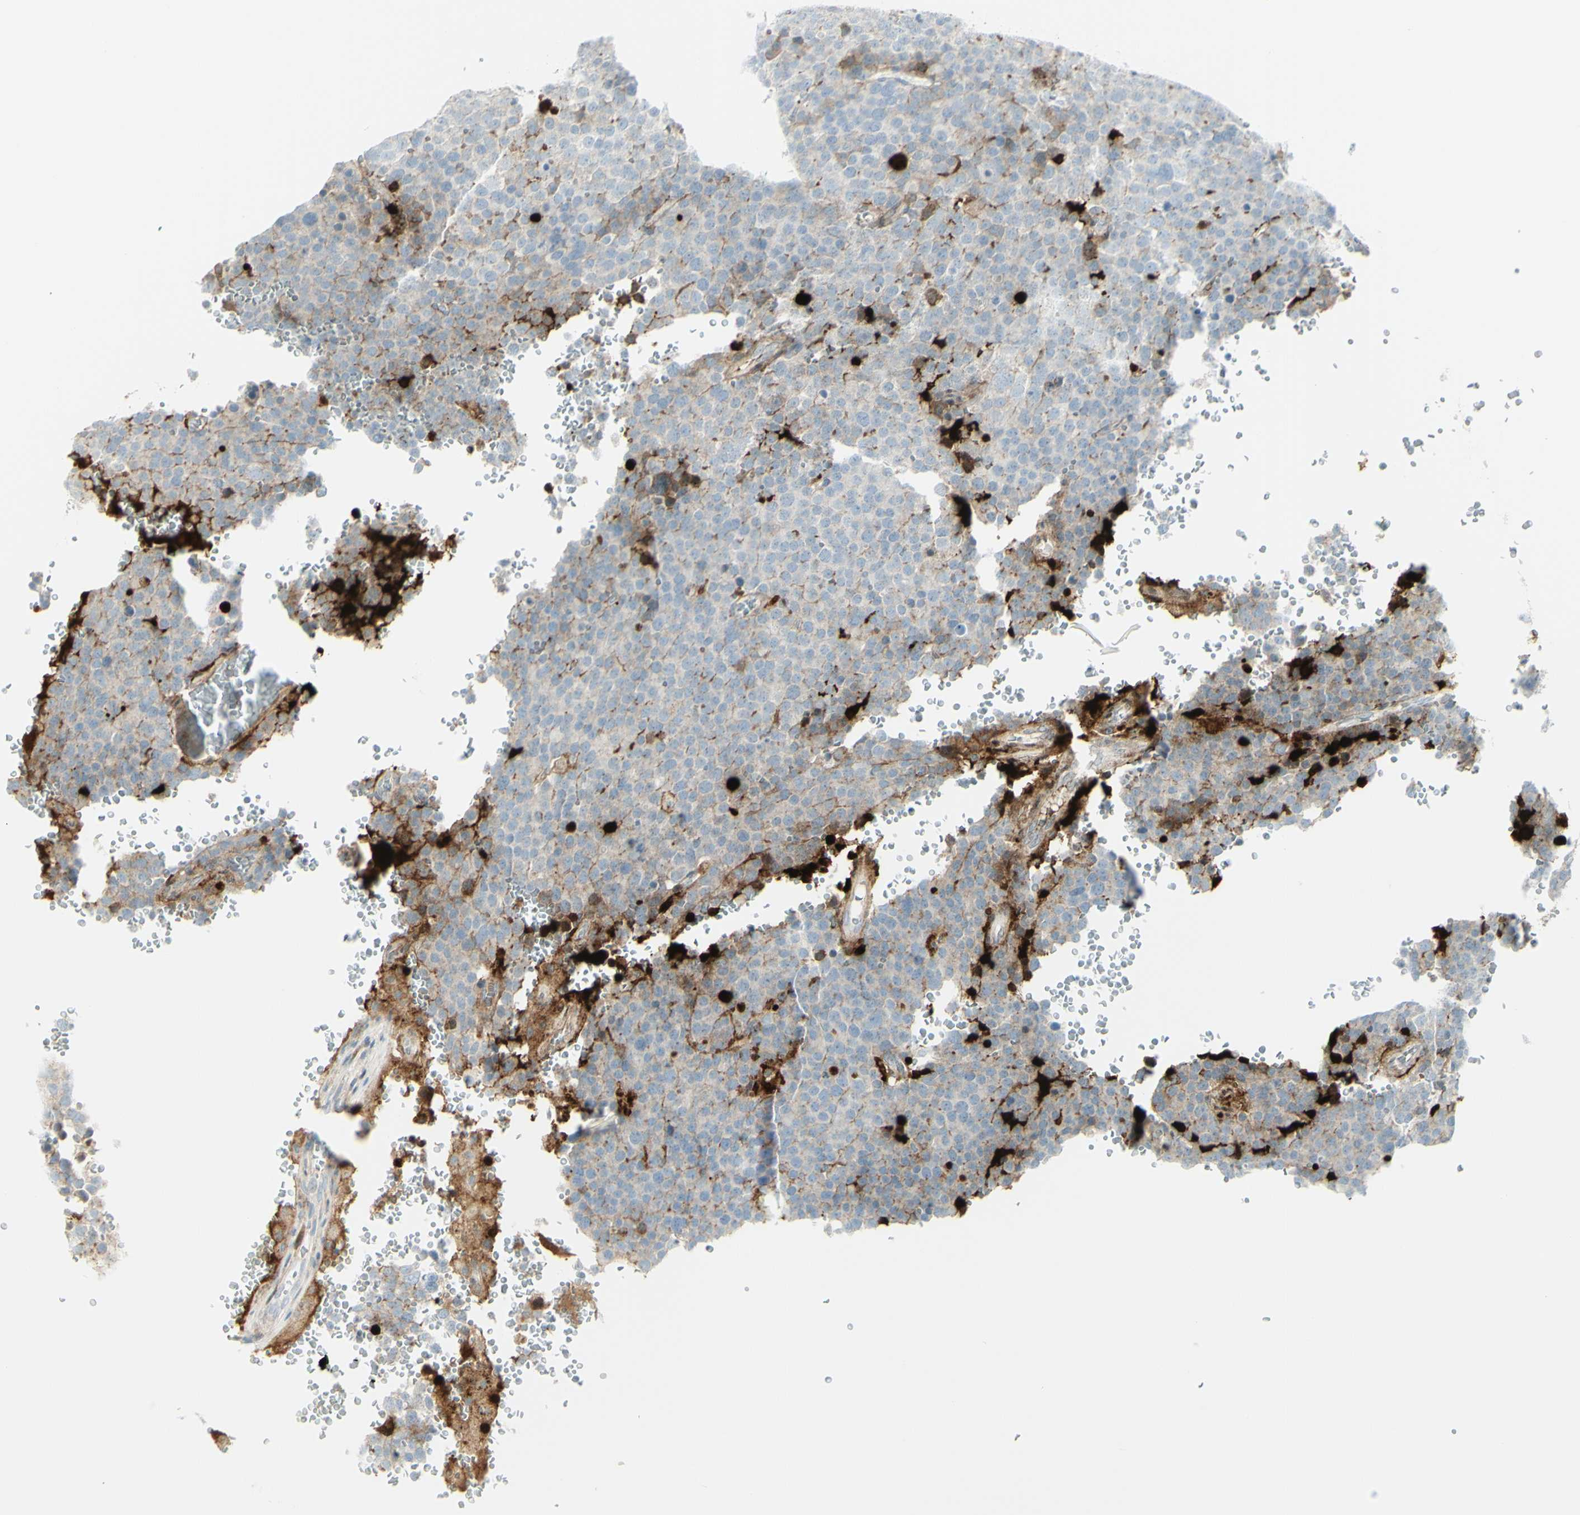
{"staining": {"intensity": "moderate", "quantity": "25%-75%", "location": "cytoplasmic/membranous"}, "tissue": "testis cancer", "cell_type": "Tumor cells", "image_type": "cancer", "snomed": [{"axis": "morphology", "description": "Seminoma, NOS"}, {"axis": "topography", "description": "Testis"}], "caption": "Immunohistochemistry (IHC) image of human testis cancer (seminoma) stained for a protein (brown), which demonstrates medium levels of moderate cytoplasmic/membranous positivity in about 25%-75% of tumor cells.", "gene": "MDK", "patient": {"sex": "male", "age": 71}}